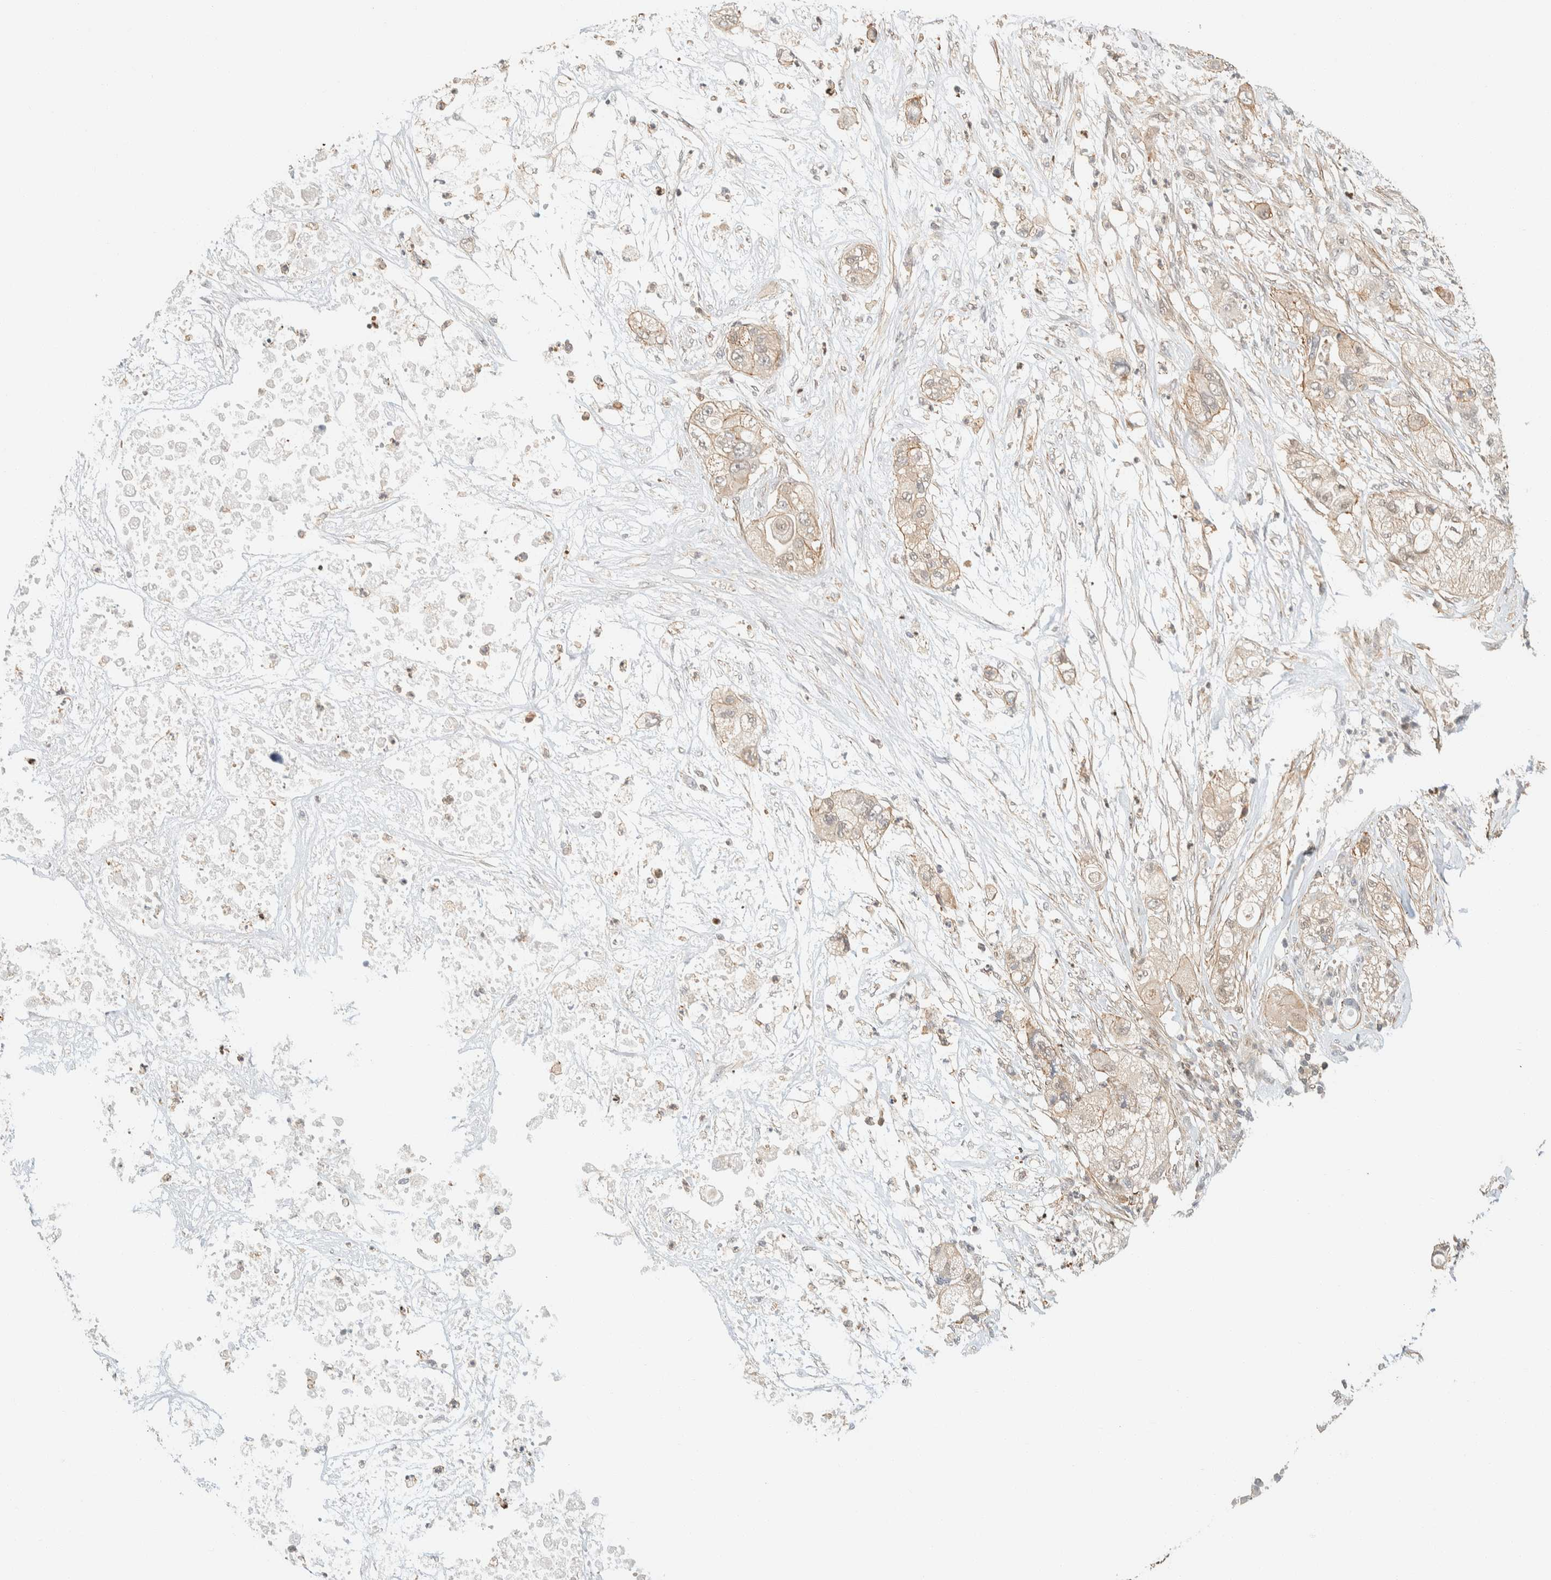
{"staining": {"intensity": "negative", "quantity": "none", "location": "none"}, "tissue": "pancreatic cancer", "cell_type": "Tumor cells", "image_type": "cancer", "snomed": [{"axis": "morphology", "description": "Adenocarcinoma, NOS"}, {"axis": "topography", "description": "Pancreas"}], "caption": "Photomicrograph shows no significant protein staining in tumor cells of adenocarcinoma (pancreatic).", "gene": "ARFGEF1", "patient": {"sex": "female", "age": 78}}